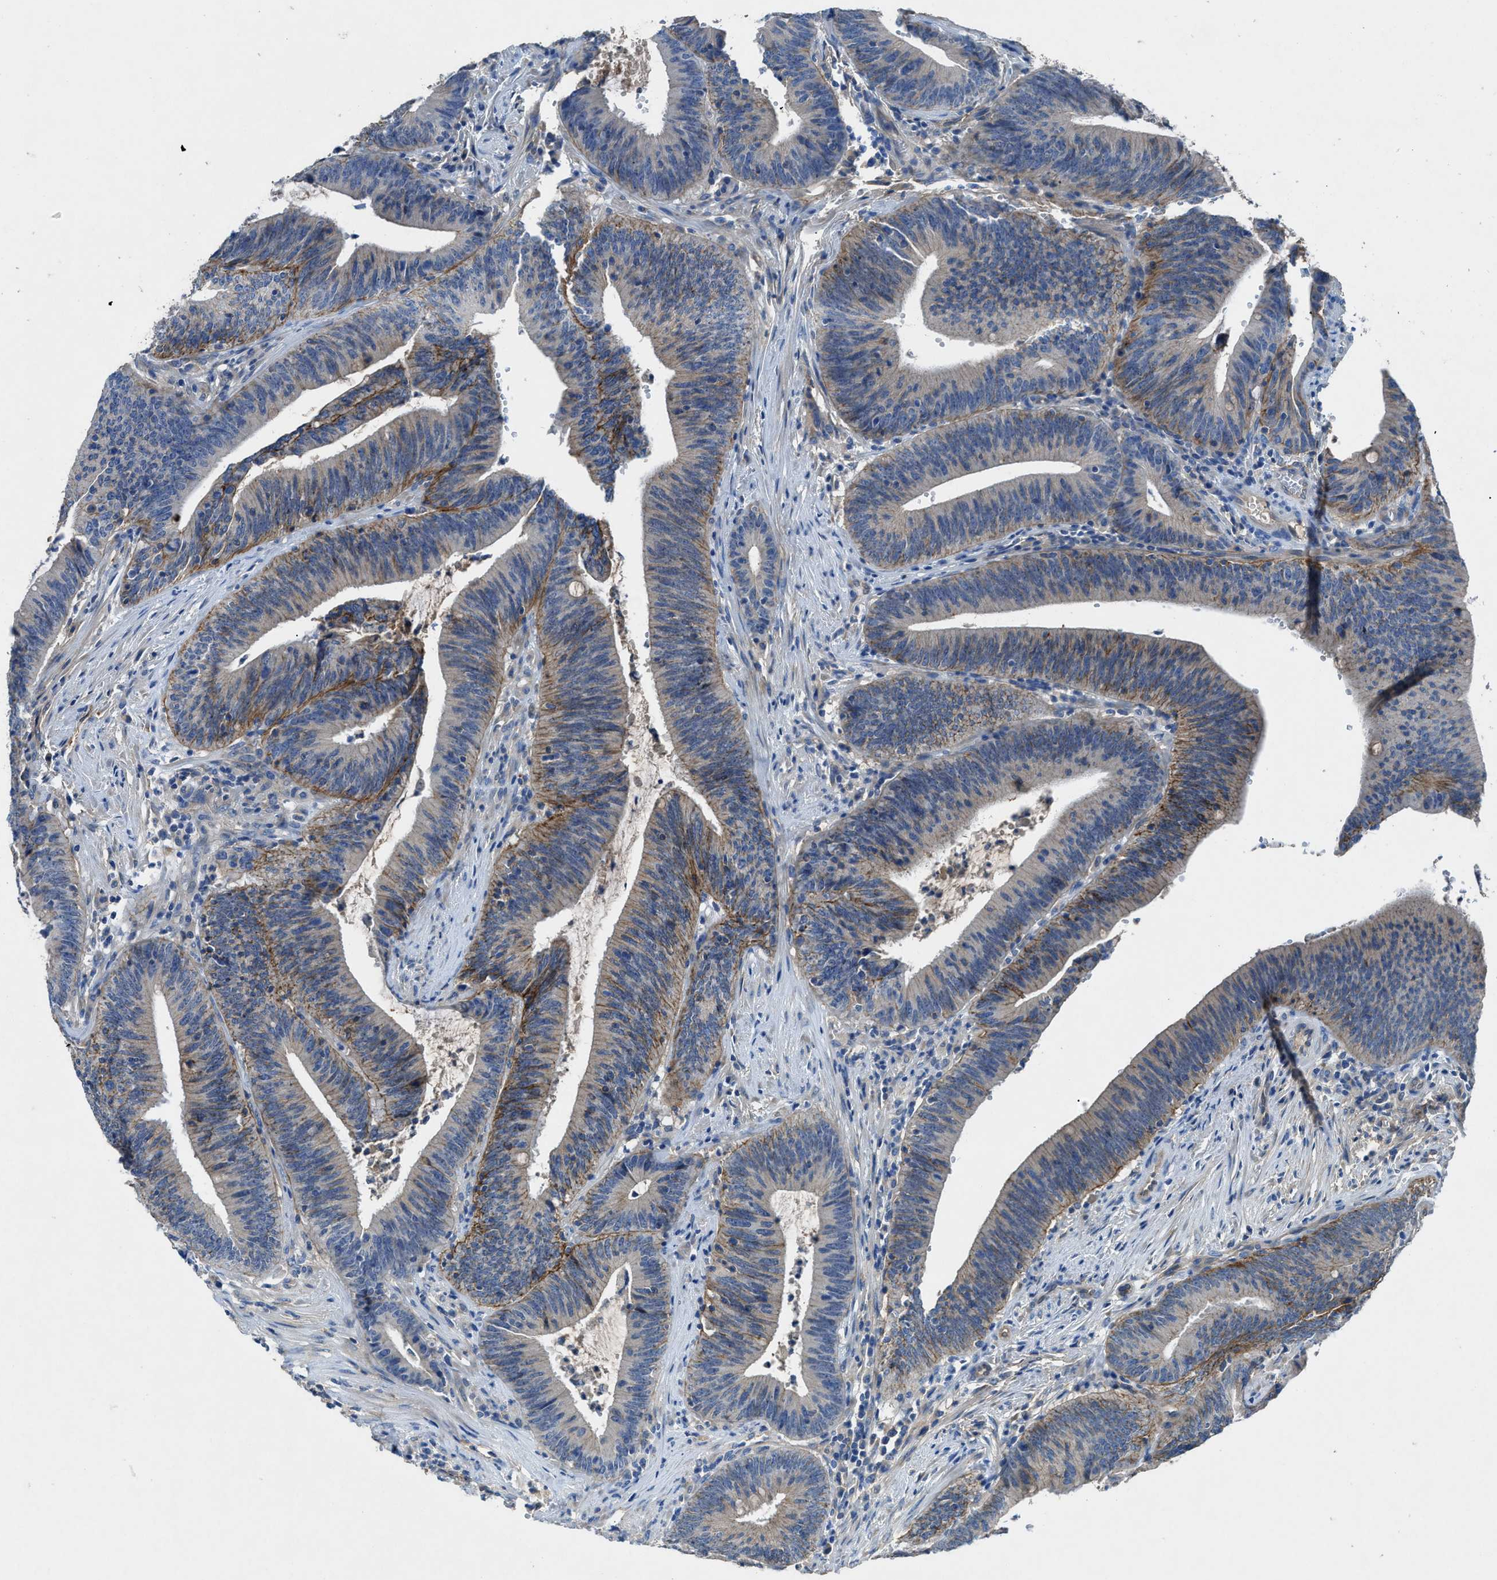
{"staining": {"intensity": "weak", "quantity": "25%-75%", "location": "cytoplasmic/membranous"}, "tissue": "colorectal cancer", "cell_type": "Tumor cells", "image_type": "cancer", "snomed": [{"axis": "morphology", "description": "Normal tissue, NOS"}, {"axis": "morphology", "description": "Adenocarcinoma, NOS"}, {"axis": "topography", "description": "Rectum"}], "caption": "Tumor cells reveal low levels of weak cytoplasmic/membranous staining in approximately 25%-75% of cells in colorectal adenocarcinoma.", "gene": "PTGFRN", "patient": {"sex": "female", "age": 66}}